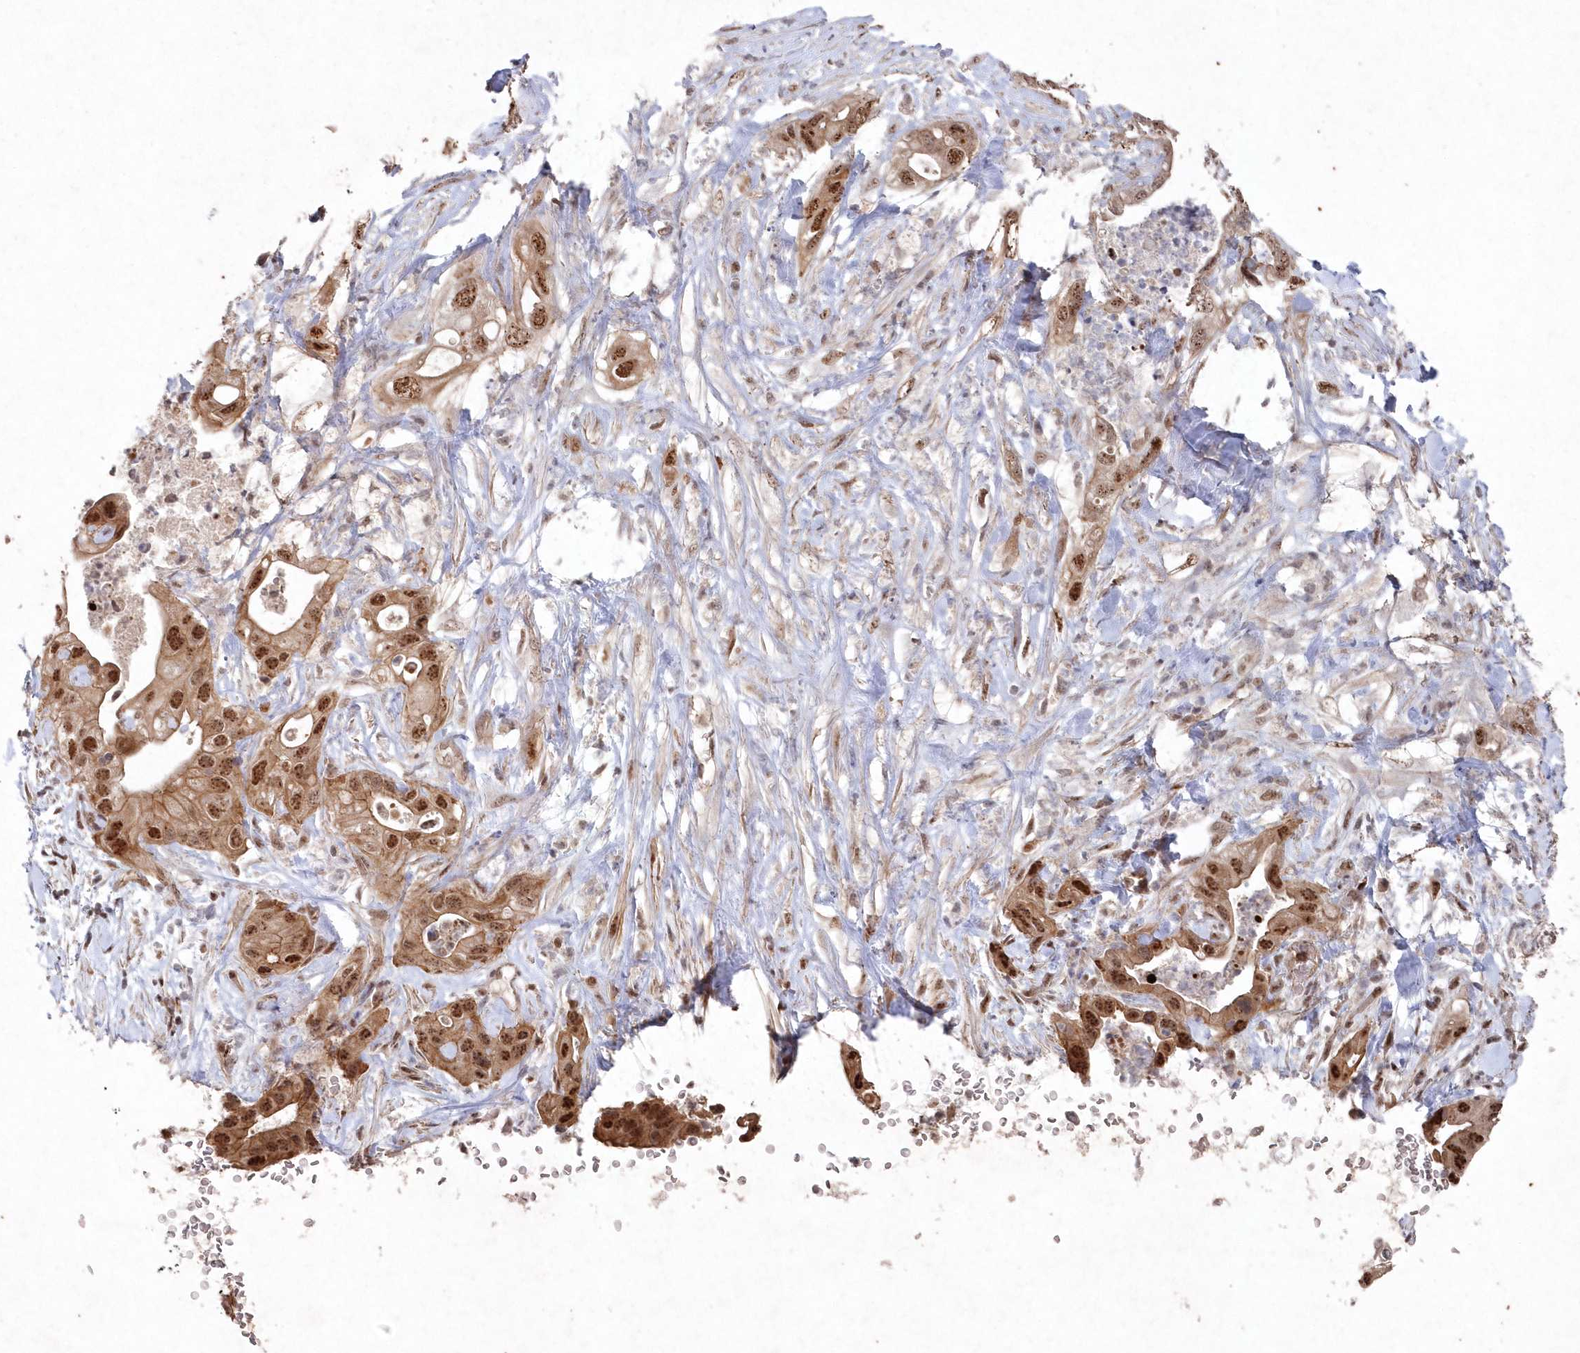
{"staining": {"intensity": "strong", "quantity": ">75%", "location": "cytoplasmic/membranous,nuclear"}, "tissue": "pancreatic cancer", "cell_type": "Tumor cells", "image_type": "cancer", "snomed": [{"axis": "morphology", "description": "Adenocarcinoma, NOS"}, {"axis": "topography", "description": "Pancreas"}], "caption": "Adenocarcinoma (pancreatic) was stained to show a protein in brown. There is high levels of strong cytoplasmic/membranous and nuclear positivity in approximately >75% of tumor cells.", "gene": "VSIG2", "patient": {"sex": "female", "age": 78}}